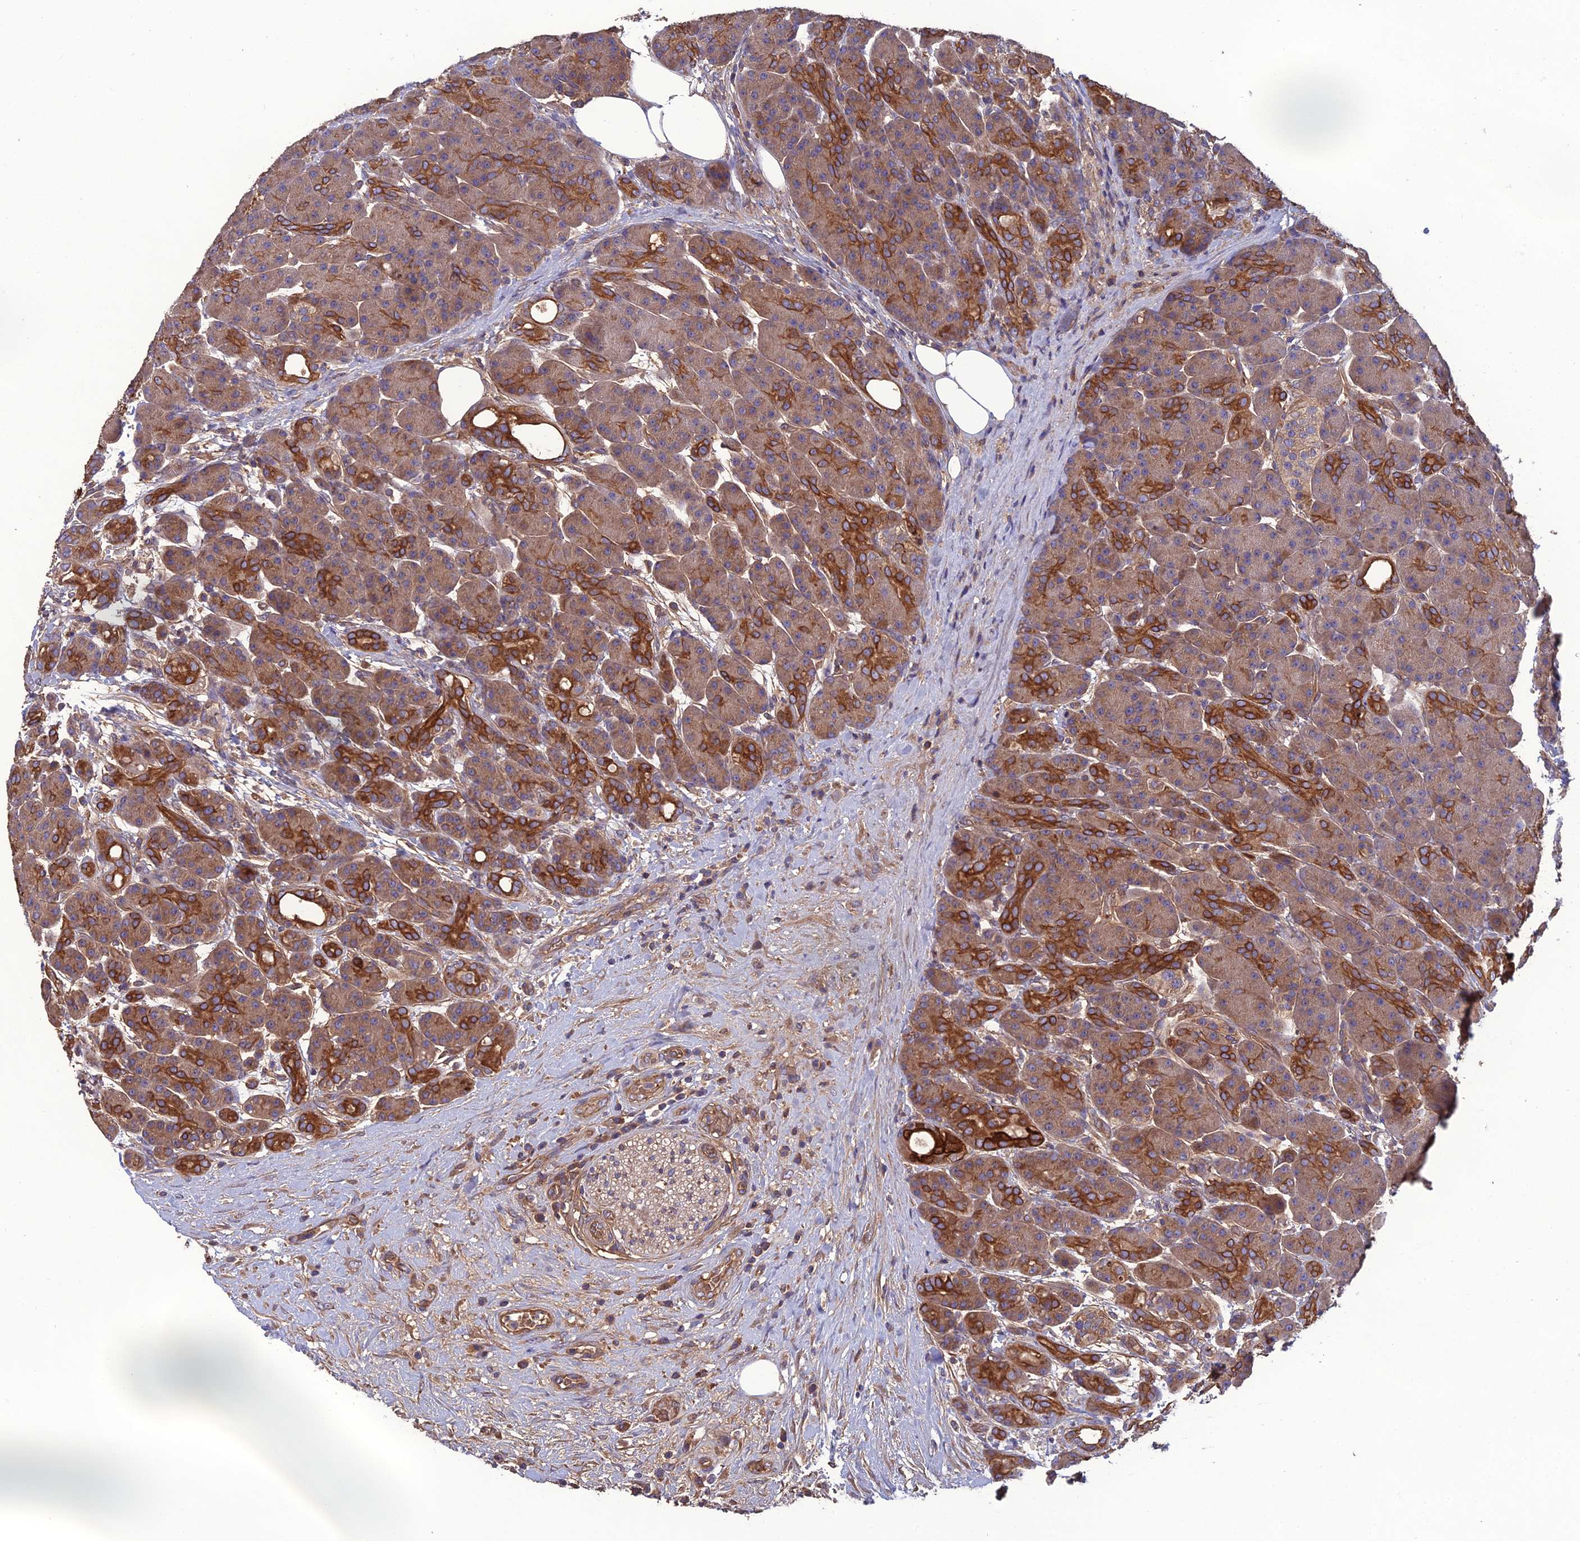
{"staining": {"intensity": "moderate", "quantity": ">75%", "location": "cytoplasmic/membranous"}, "tissue": "pancreas", "cell_type": "Exocrine glandular cells", "image_type": "normal", "snomed": [{"axis": "morphology", "description": "Normal tissue, NOS"}, {"axis": "topography", "description": "Pancreas"}], "caption": "Exocrine glandular cells display moderate cytoplasmic/membranous staining in approximately >75% of cells in benign pancreas.", "gene": "GALR2", "patient": {"sex": "male", "age": 63}}